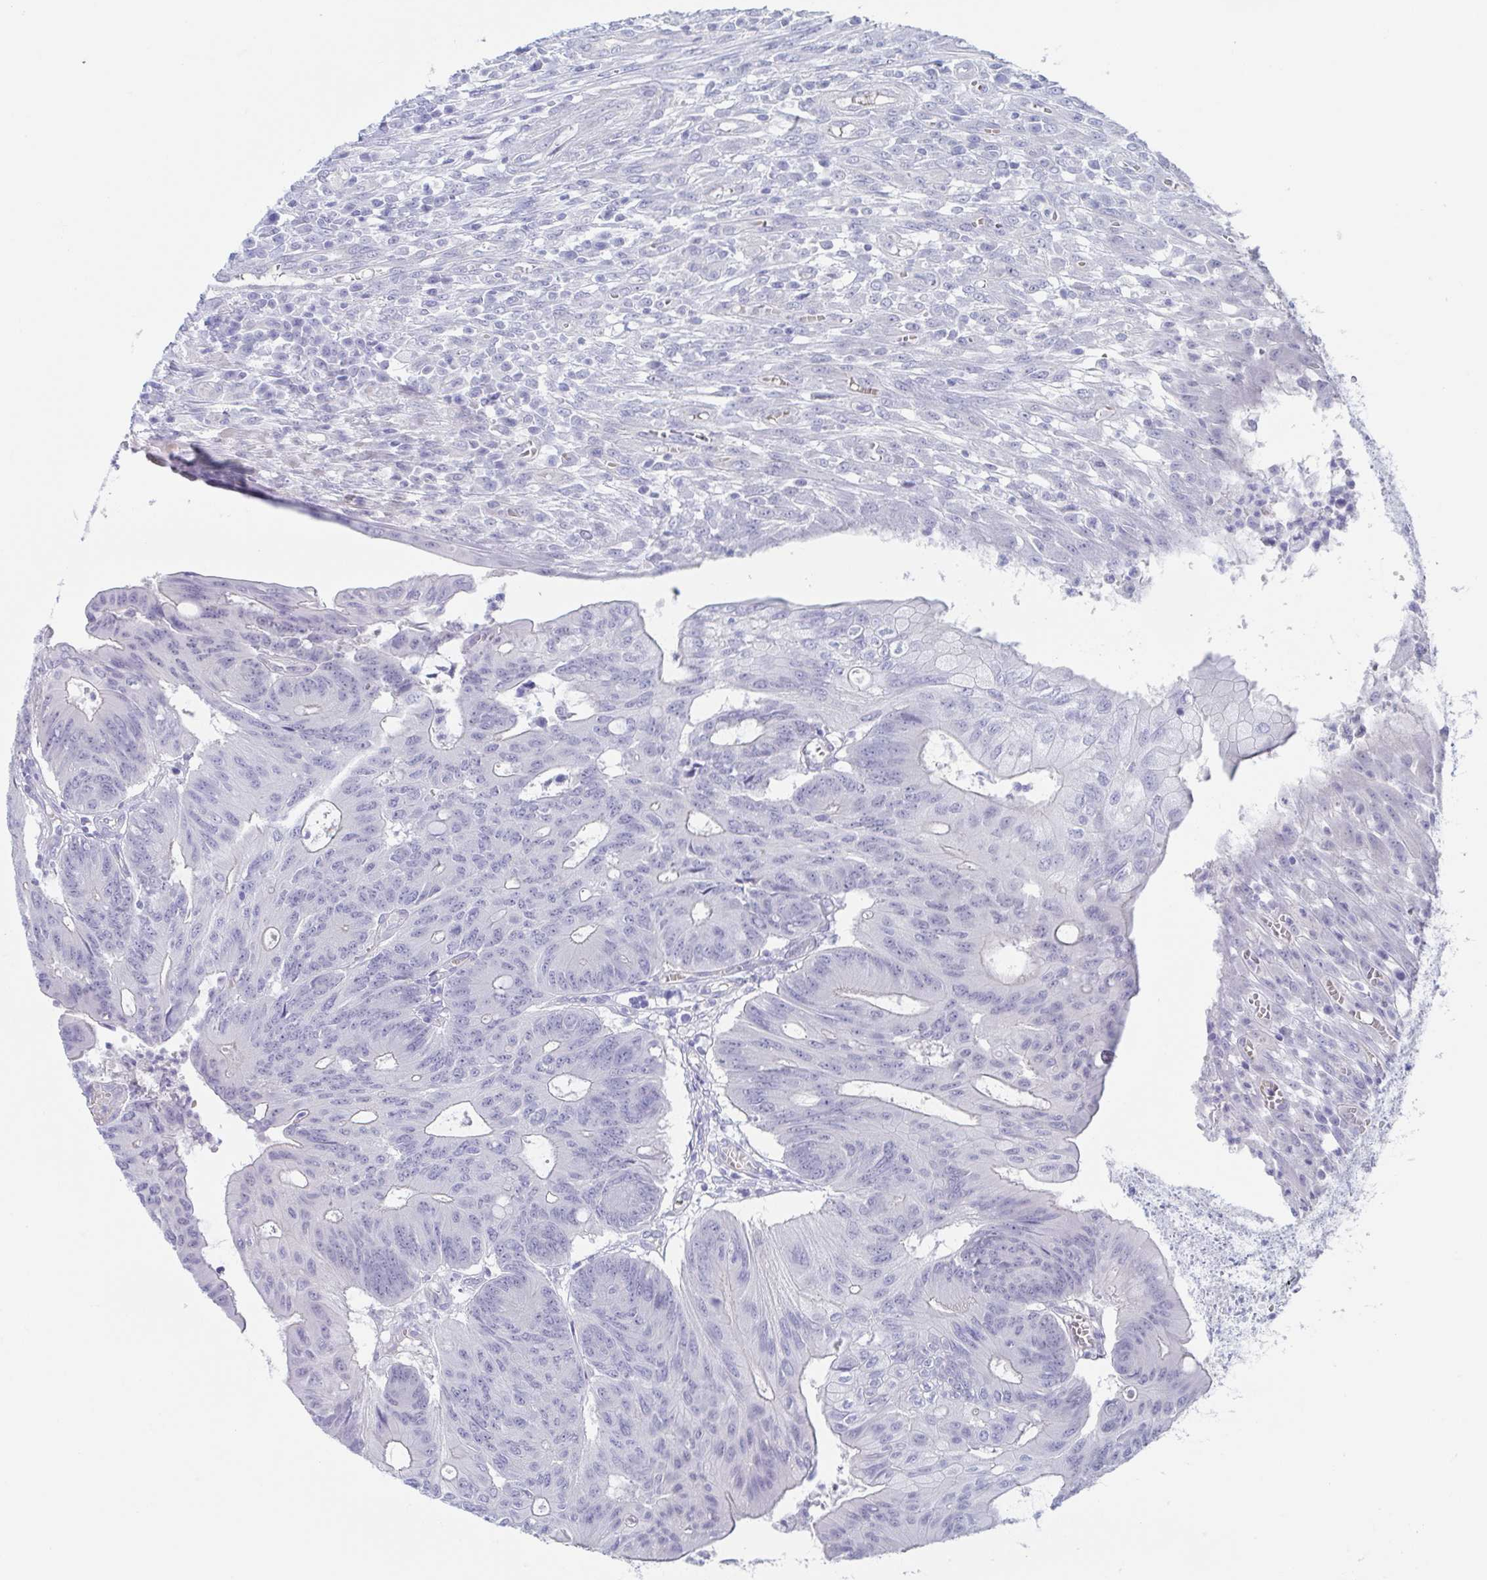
{"staining": {"intensity": "negative", "quantity": "none", "location": "none"}, "tissue": "colorectal cancer", "cell_type": "Tumor cells", "image_type": "cancer", "snomed": [{"axis": "morphology", "description": "Adenocarcinoma, NOS"}, {"axis": "topography", "description": "Colon"}], "caption": "DAB immunohistochemical staining of human colorectal cancer (adenocarcinoma) reveals no significant positivity in tumor cells.", "gene": "TEX12", "patient": {"sex": "male", "age": 65}}